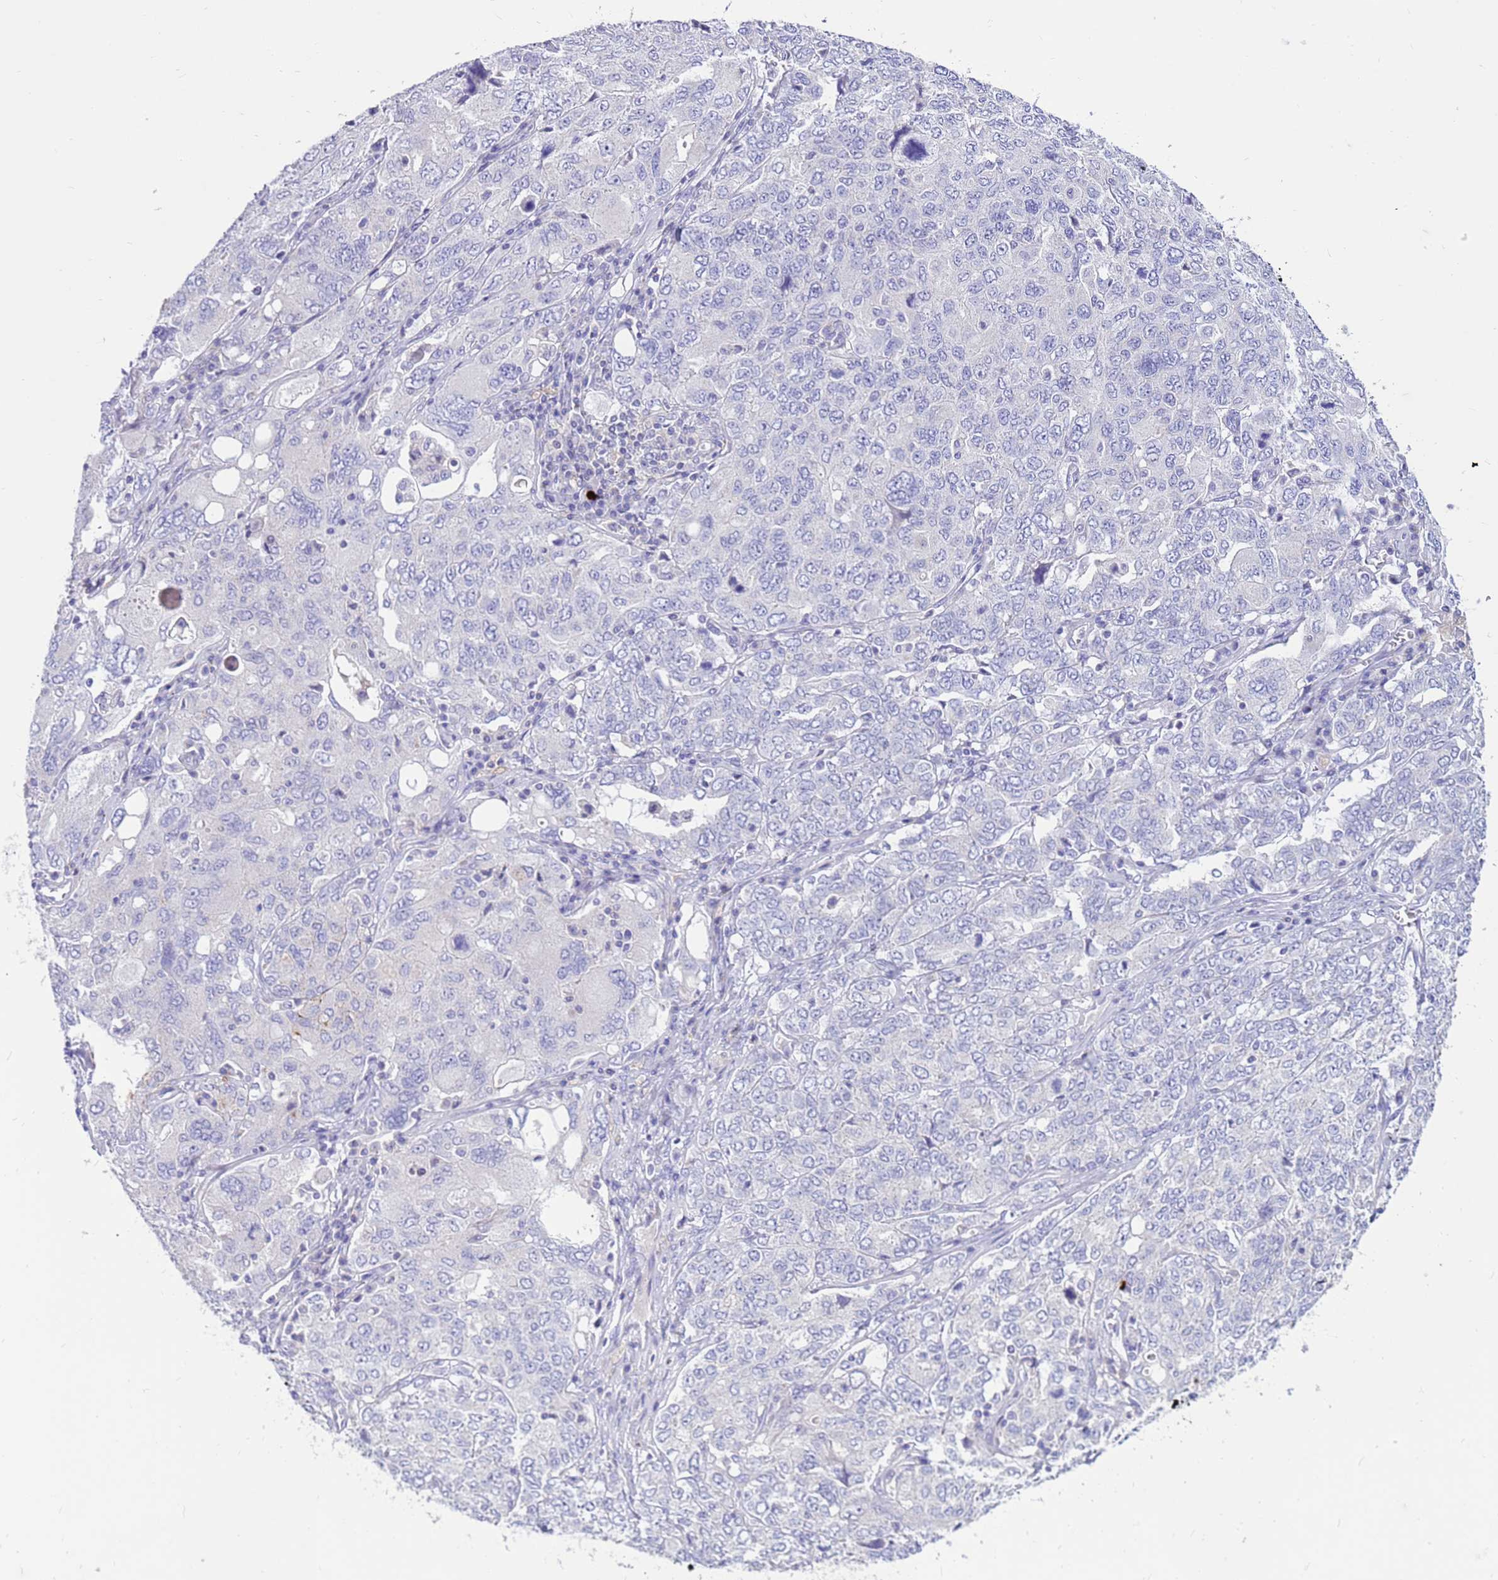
{"staining": {"intensity": "negative", "quantity": "none", "location": "none"}, "tissue": "ovarian cancer", "cell_type": "Tumor cells", "image_type": "cancer", "snomed": [{"axis": "morphology", "description": "Carcinoma, endometroid"}, {"axis": "topography", "description": "Ovary"}], "caption": "High magnification brightfield microscopy of endometroid carcinoma (ovarian) stained with DAB (3,3'-diaminobenzidine) (brown) and counterstained with hematoxylin (blue): tumor cells show no significant expression.", "gene": "PDE10A", "patient": {"sex": "female", "age": 62}}